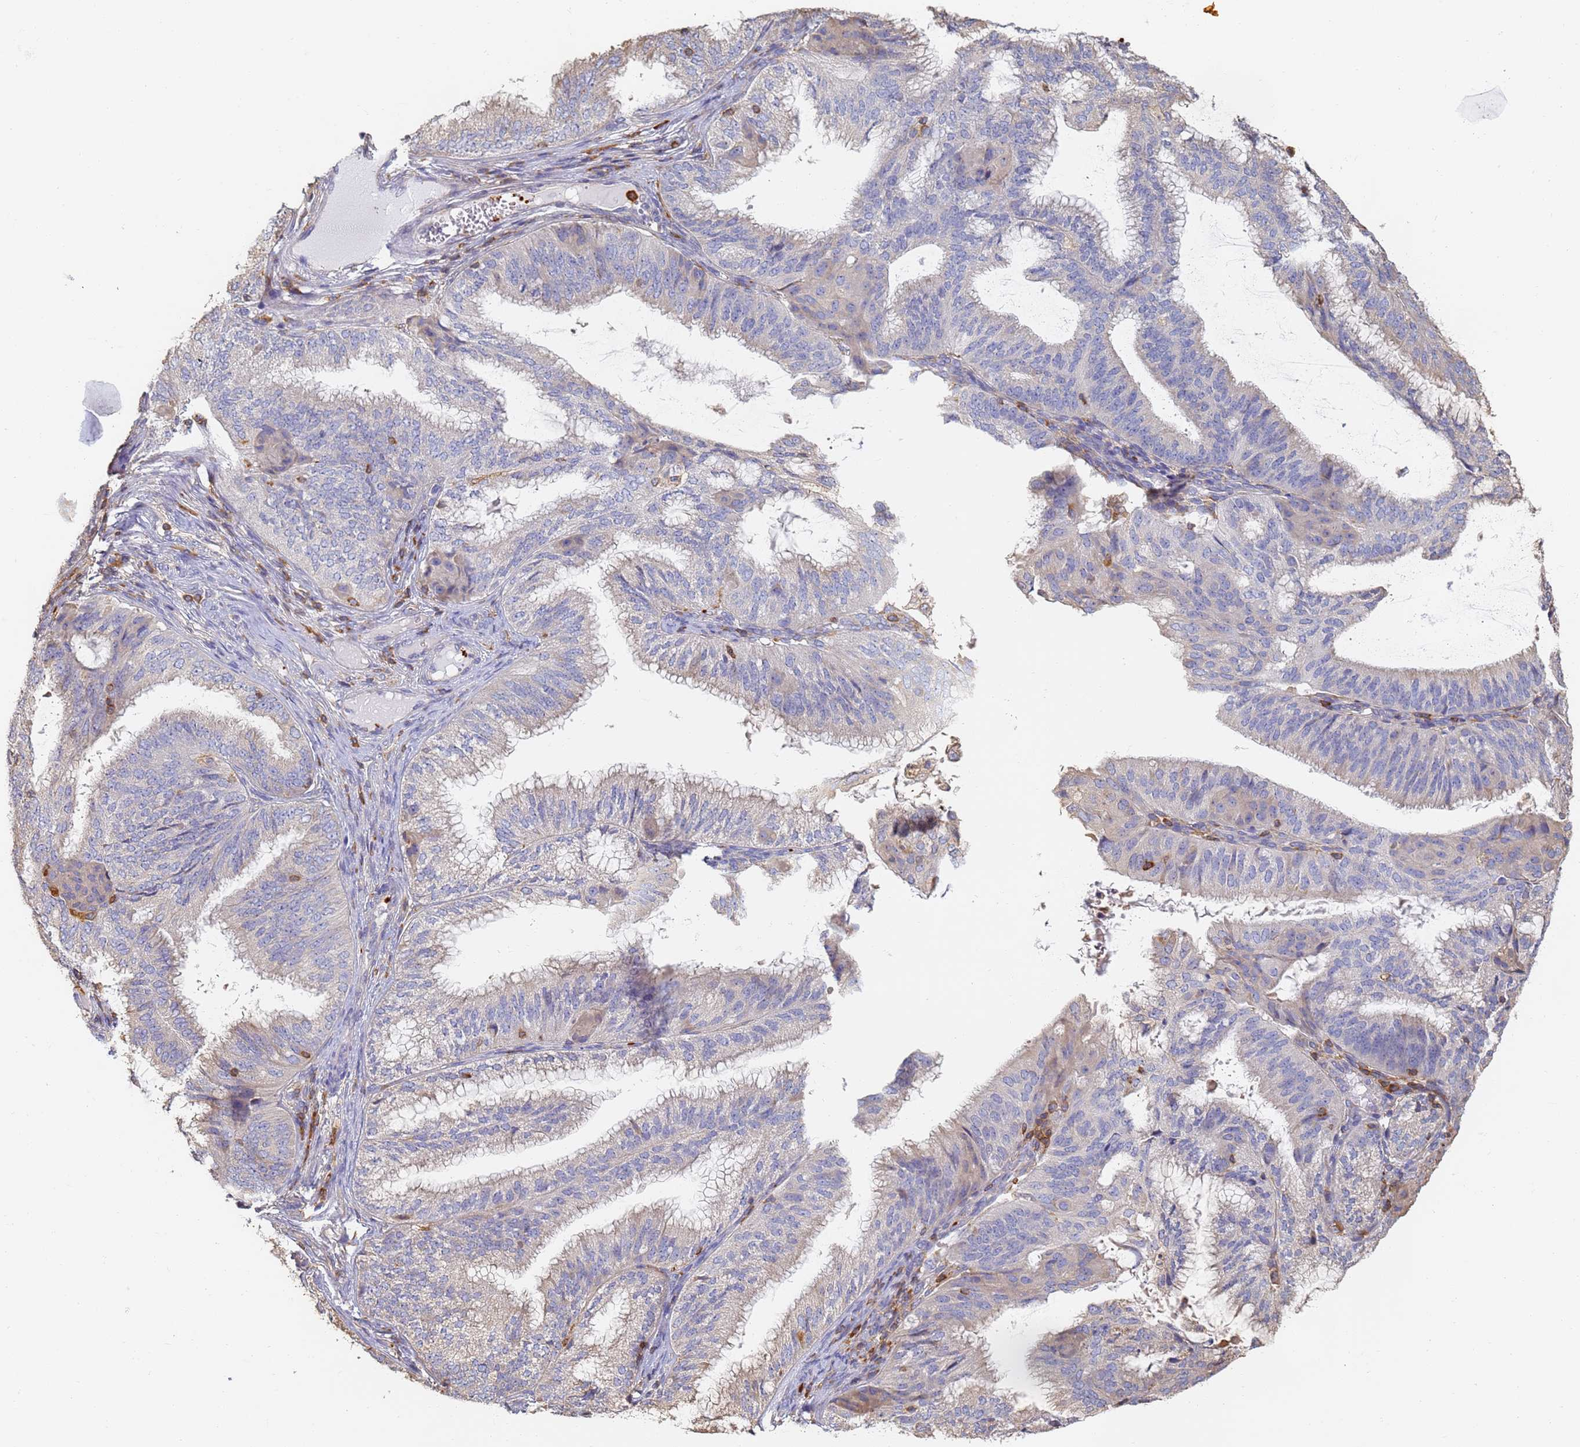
{"staining": {"intensity": "negative", "quantity": "none", "location": "none"}, "tissue": "endometrial cancer", "cell_type": "Tumor cells", "image_type": "cancer", "snomed": [{"axis": "morphology", "description": "Adenocarcinoma, NOS"}, {"axis": "topography", "description": "Endometrium"}], "caption": "A histopathology image of endometrial adenocarcinoma stained for a protein exhibits no brown staining in tumor cells.", "gene": "BIN2", "patient": {"sex": "female", "age": 49}}